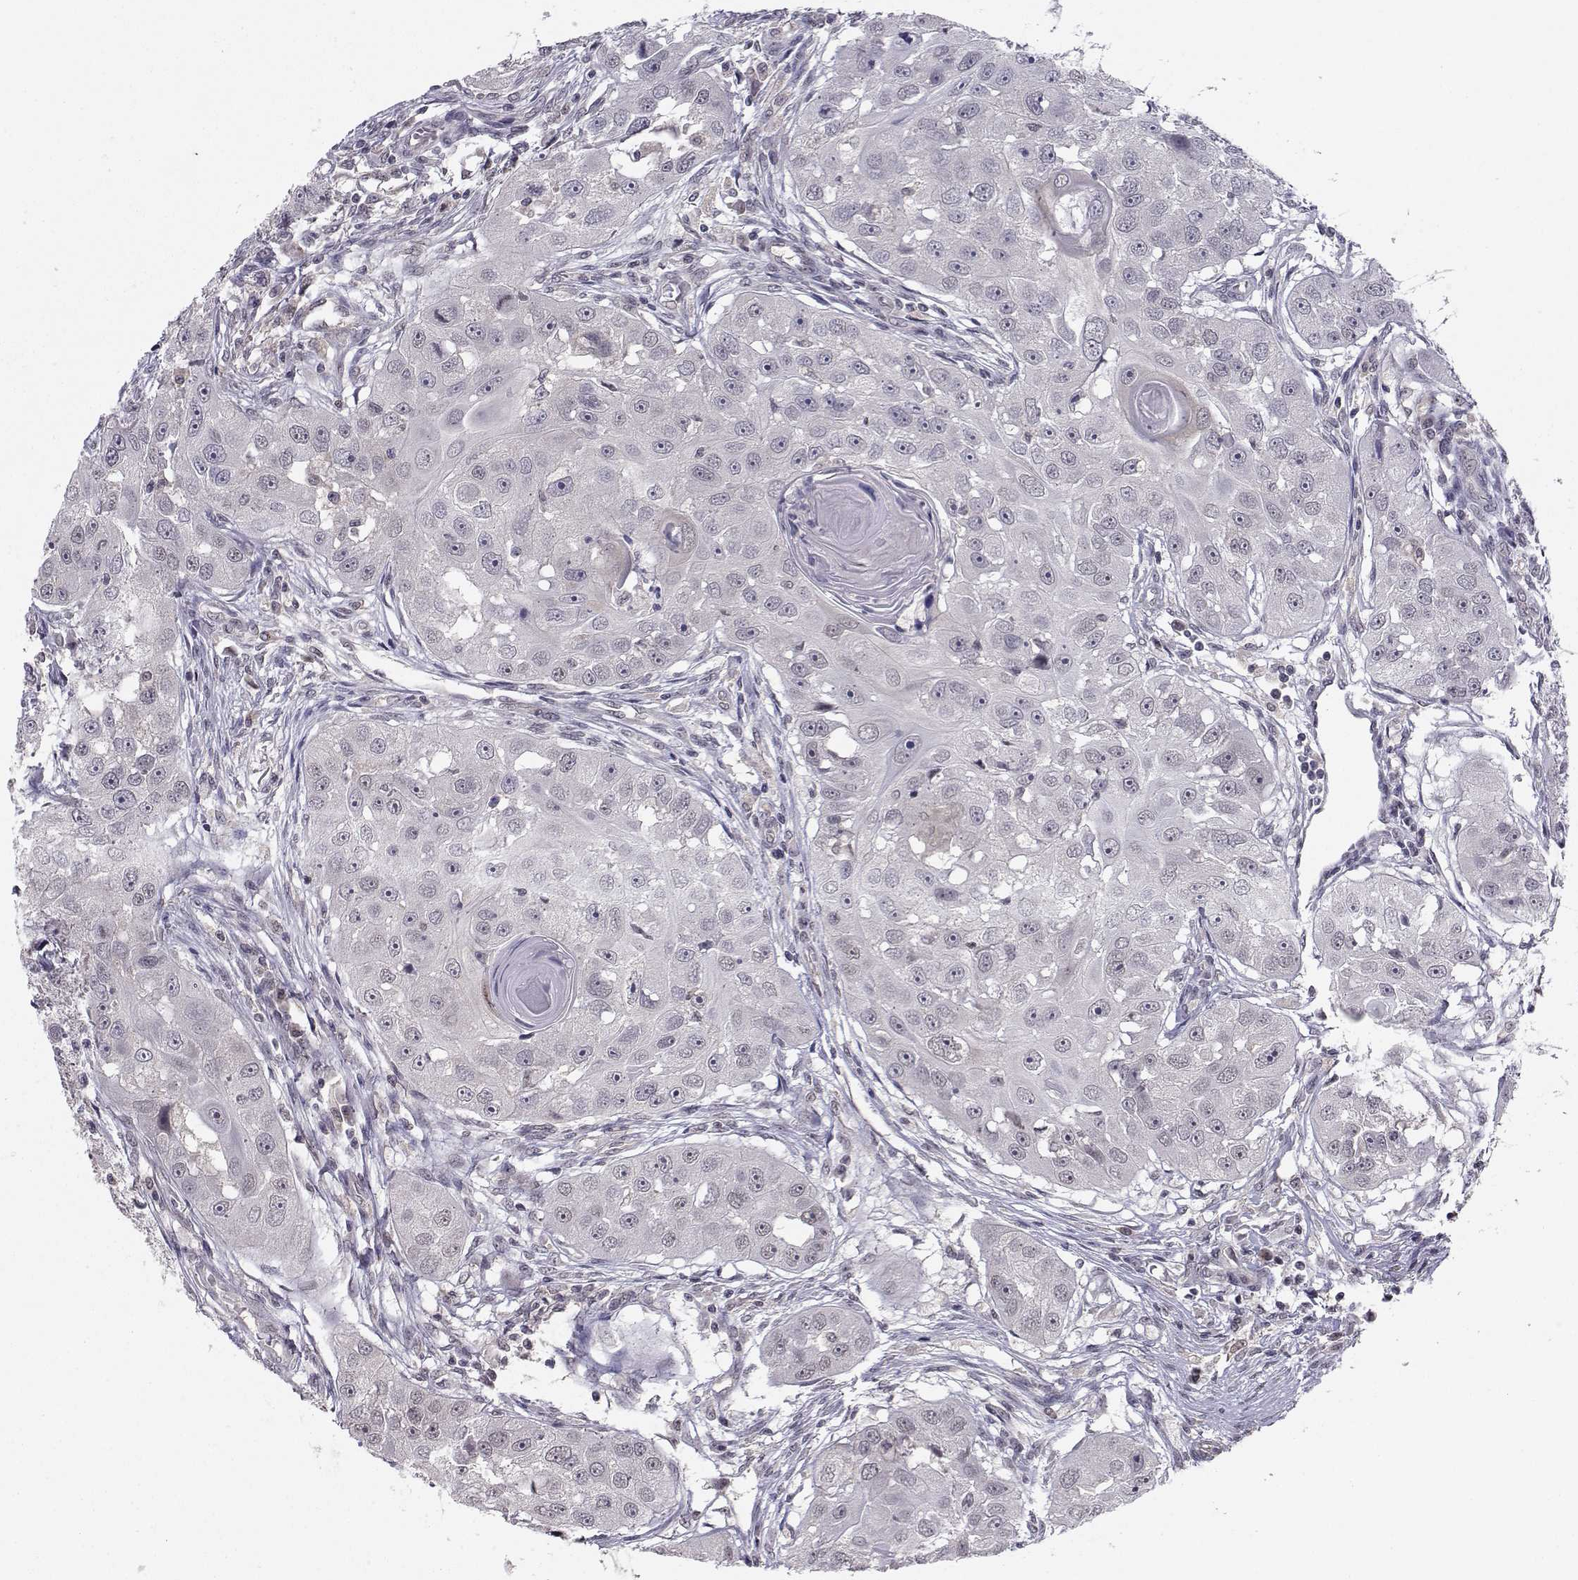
{"staining": {"intensity": "negative", "quantity": "none", "location": "none"}, "tissue": "head and neck cancer", "cell_type": "Tumor cells", "image_type": "cancer", "snomed": [{"axis": "morphology", "description": "Squamous cell carcinoma, NOS"}, {"axis": "topography", "description": "Head-Neck"}], "caption": "This is an IHC photomicrograph of head and neck cancer (squamous cell carcinoma). There is no staining in tumor cells.", "gene": "KIF13B", "patient": {"sex": "male", "age": 51}}